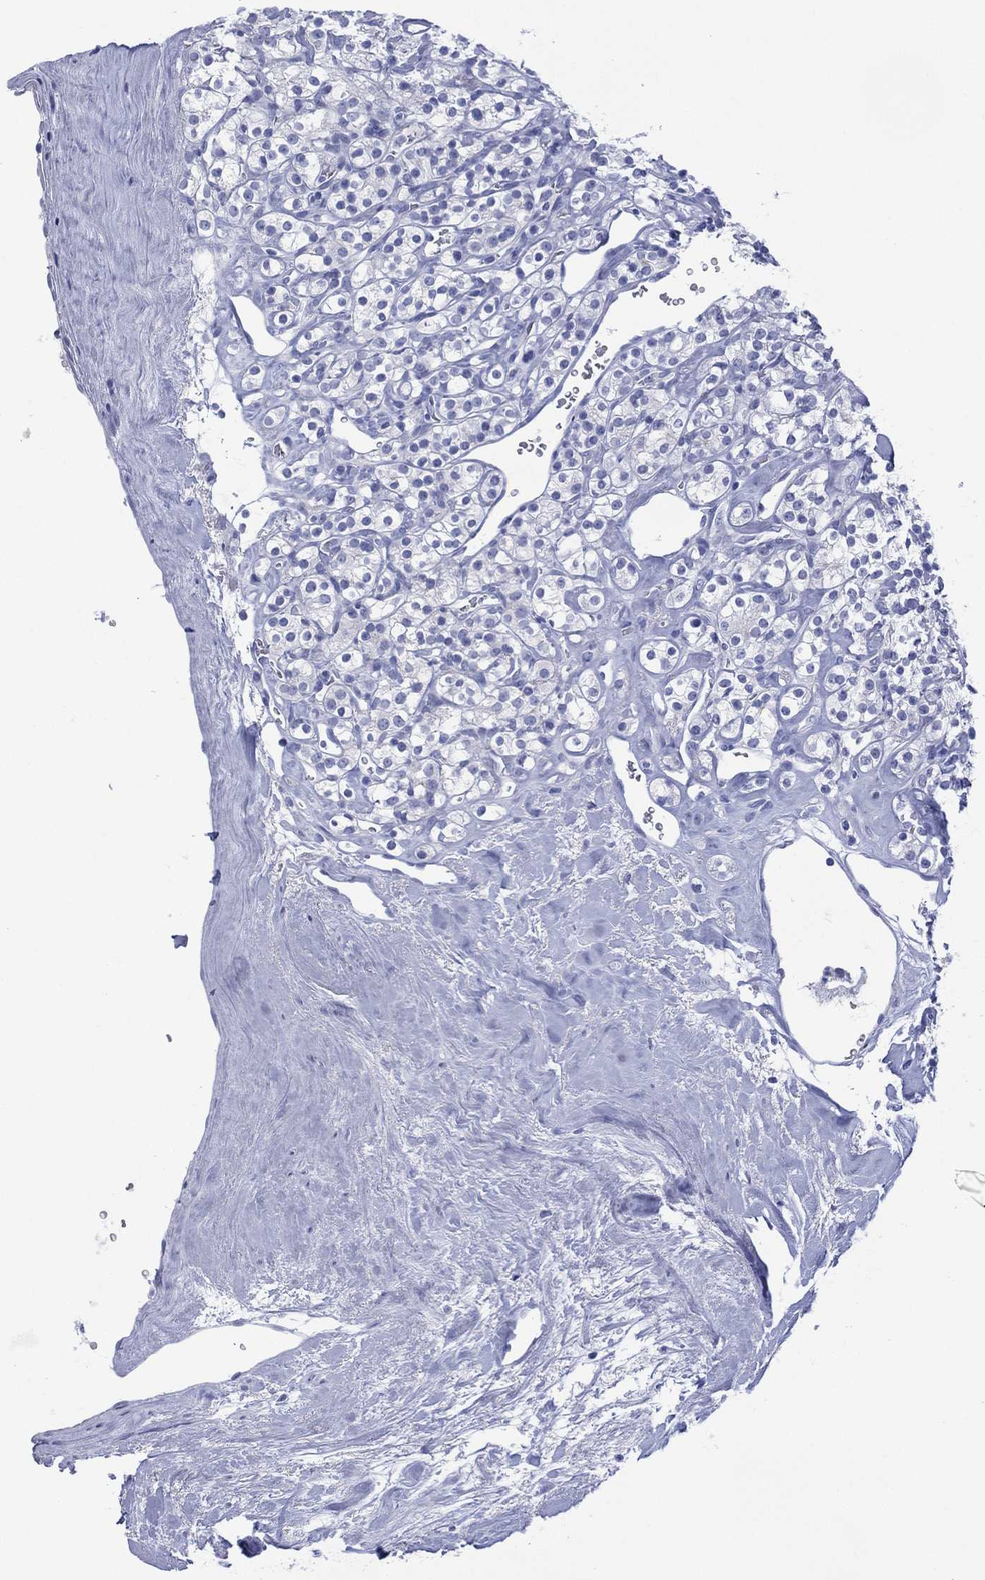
{"staining": {"intensity": "negative", "quantity": "none", "location": "none"}, "tissue": "renal cancer", "cell_type": "Tumor cells", "image_type": "cancer", "snomed": [{"axis": "morphology", "description": "Adenocarcinoma, NOS"}, {"axis": "topography", "description": "Kidney"}], "caption": "The photomicrograph demonstrates no staining of tumor cells in adenocarcinoma (renal).", "gene": "DSG1", "patient": {"sex": "male", "age": 77}}